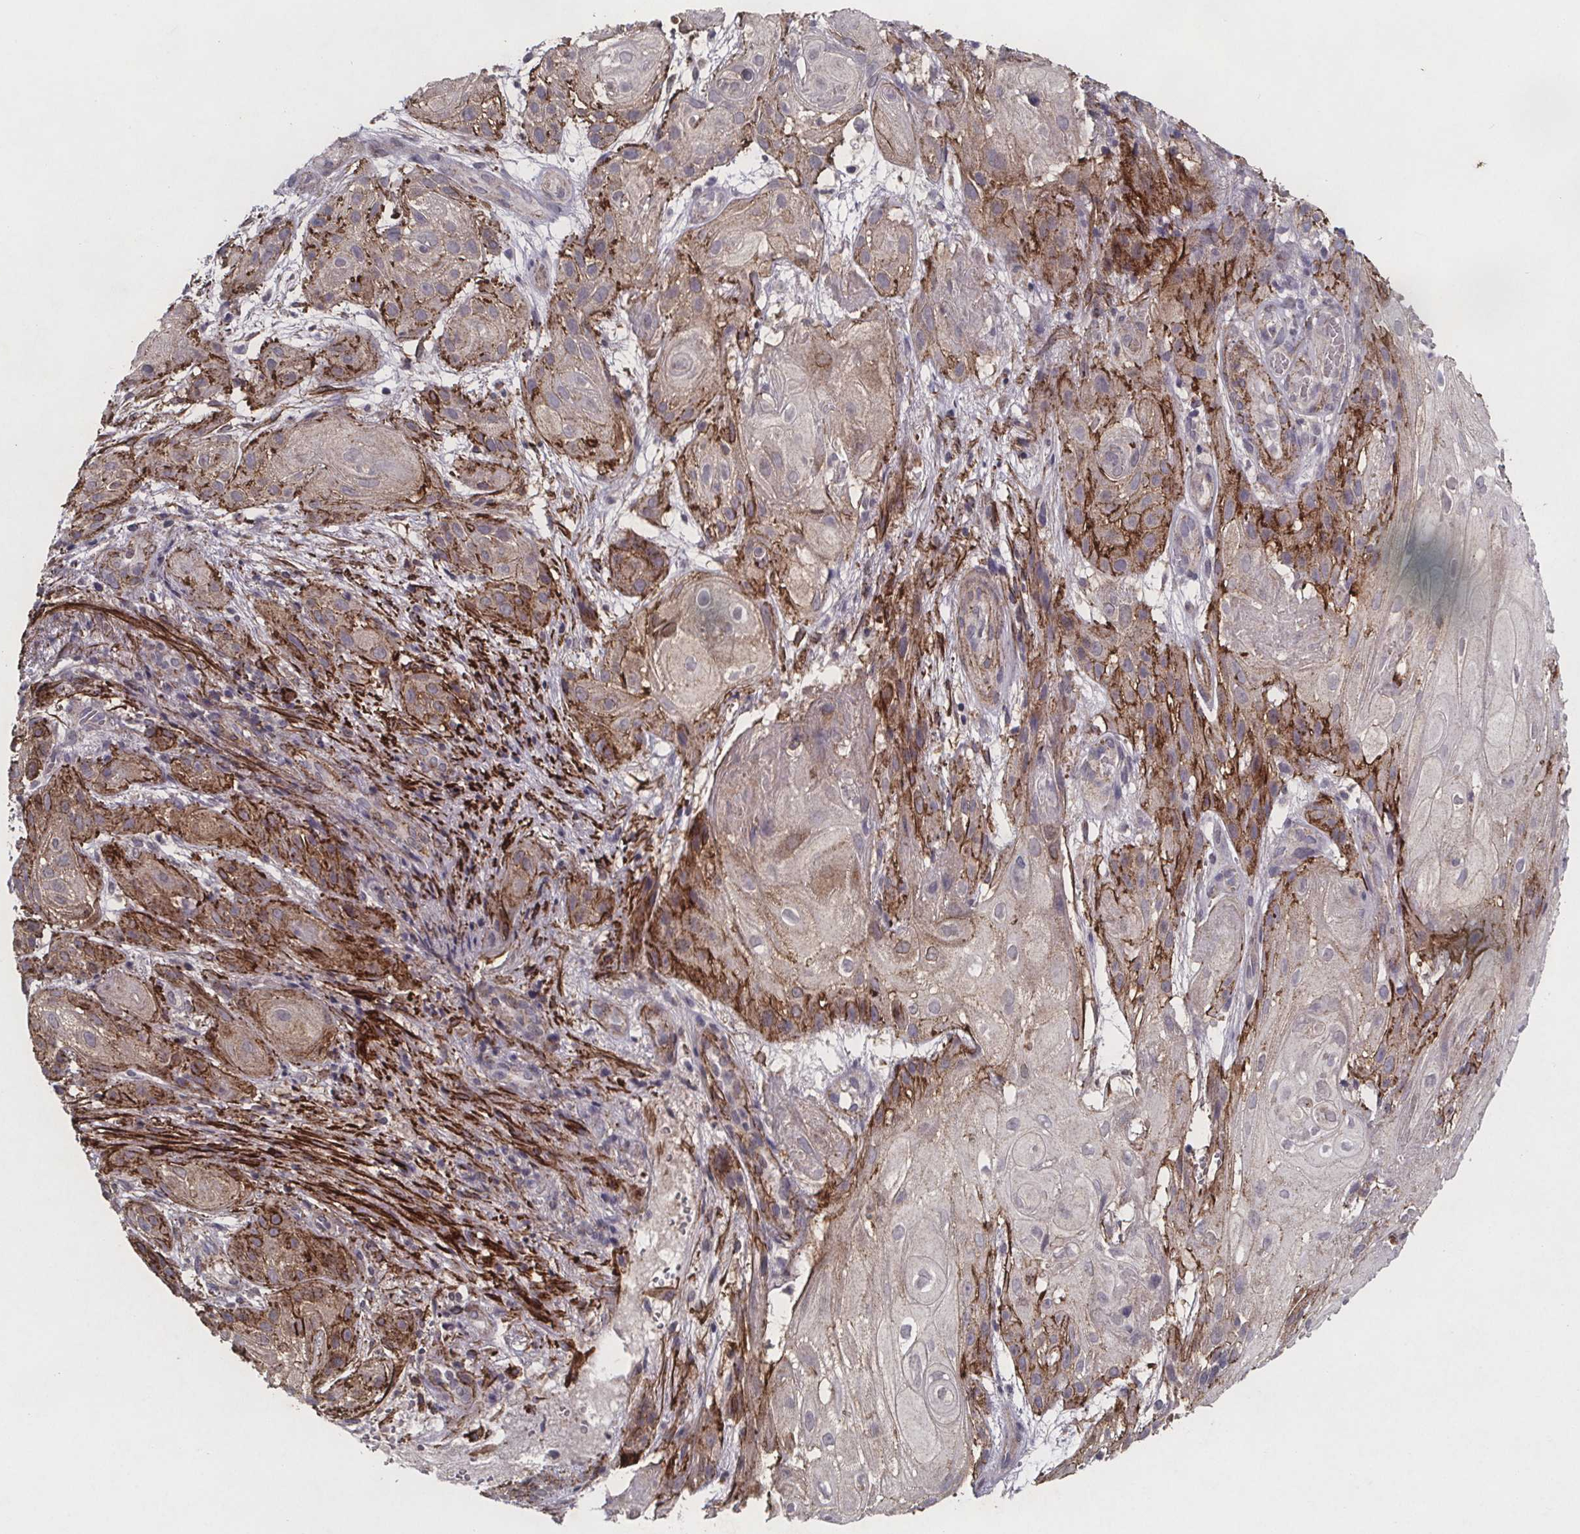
{"staining": {"intensity": "strong", "quantity": "<25%", "location": "cytoplasmic/membranous"}, "tissue": "skin cancer", "cell_type": "Tumor cells", "image_type": "cancer", "snomed": [{"axis": "morphology", "description": "Squamous cell carcinoma, NOS"}, {"axis": "topography", "description": "Skin"}], "caption": "DAB immunohistochemical staining of skin cancer displays strong cytoplasmic/membranous protein positivity in about <25% of tumor cells.", "gene": "PALLD", "patient": {"sex": "male", "age": 62}}